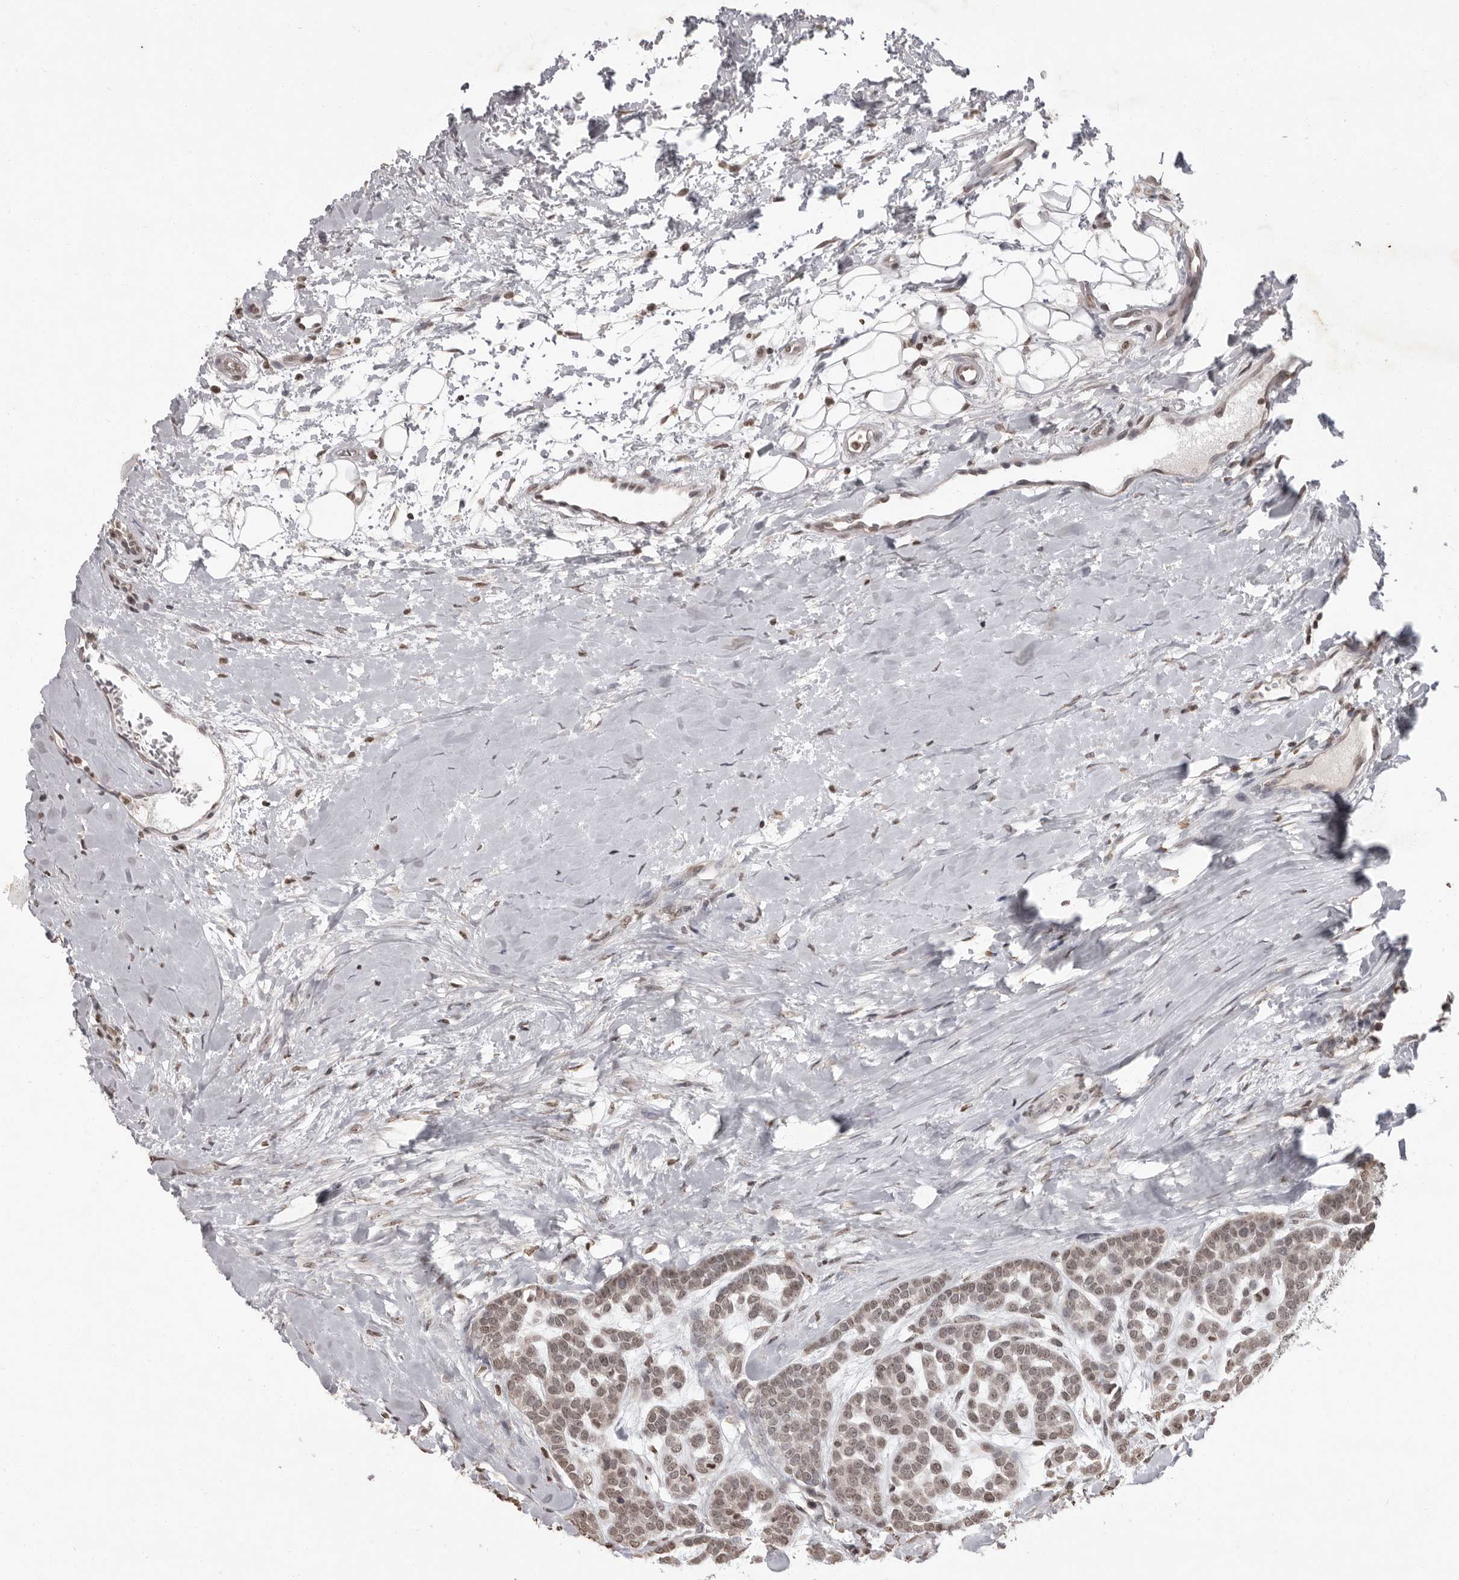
{"staining": {"intensity": "weak", "quantity": "25%-75%", "location": "nuclear"}, "tissue": "head and neck cancer", "cell_type": "Tumor cells", "image_type": "cancer", "snomed": [{"axis": "morphology", "description": "Adenocarcinoma, NOS"}, {"axis": "morphology", "description": "Adenoma, NOS"}, {"axis": "topography", "description": "Head-Neck"}], "caption": "The histopathology image exhibits immunohistochemical staining of adenoma (head and neck). There is weak nuclear expression is appreciated in approximately 25%-75% of tumor cells.", "gene": "WDR45", "patient": {"sex": "female", "age": 55}}